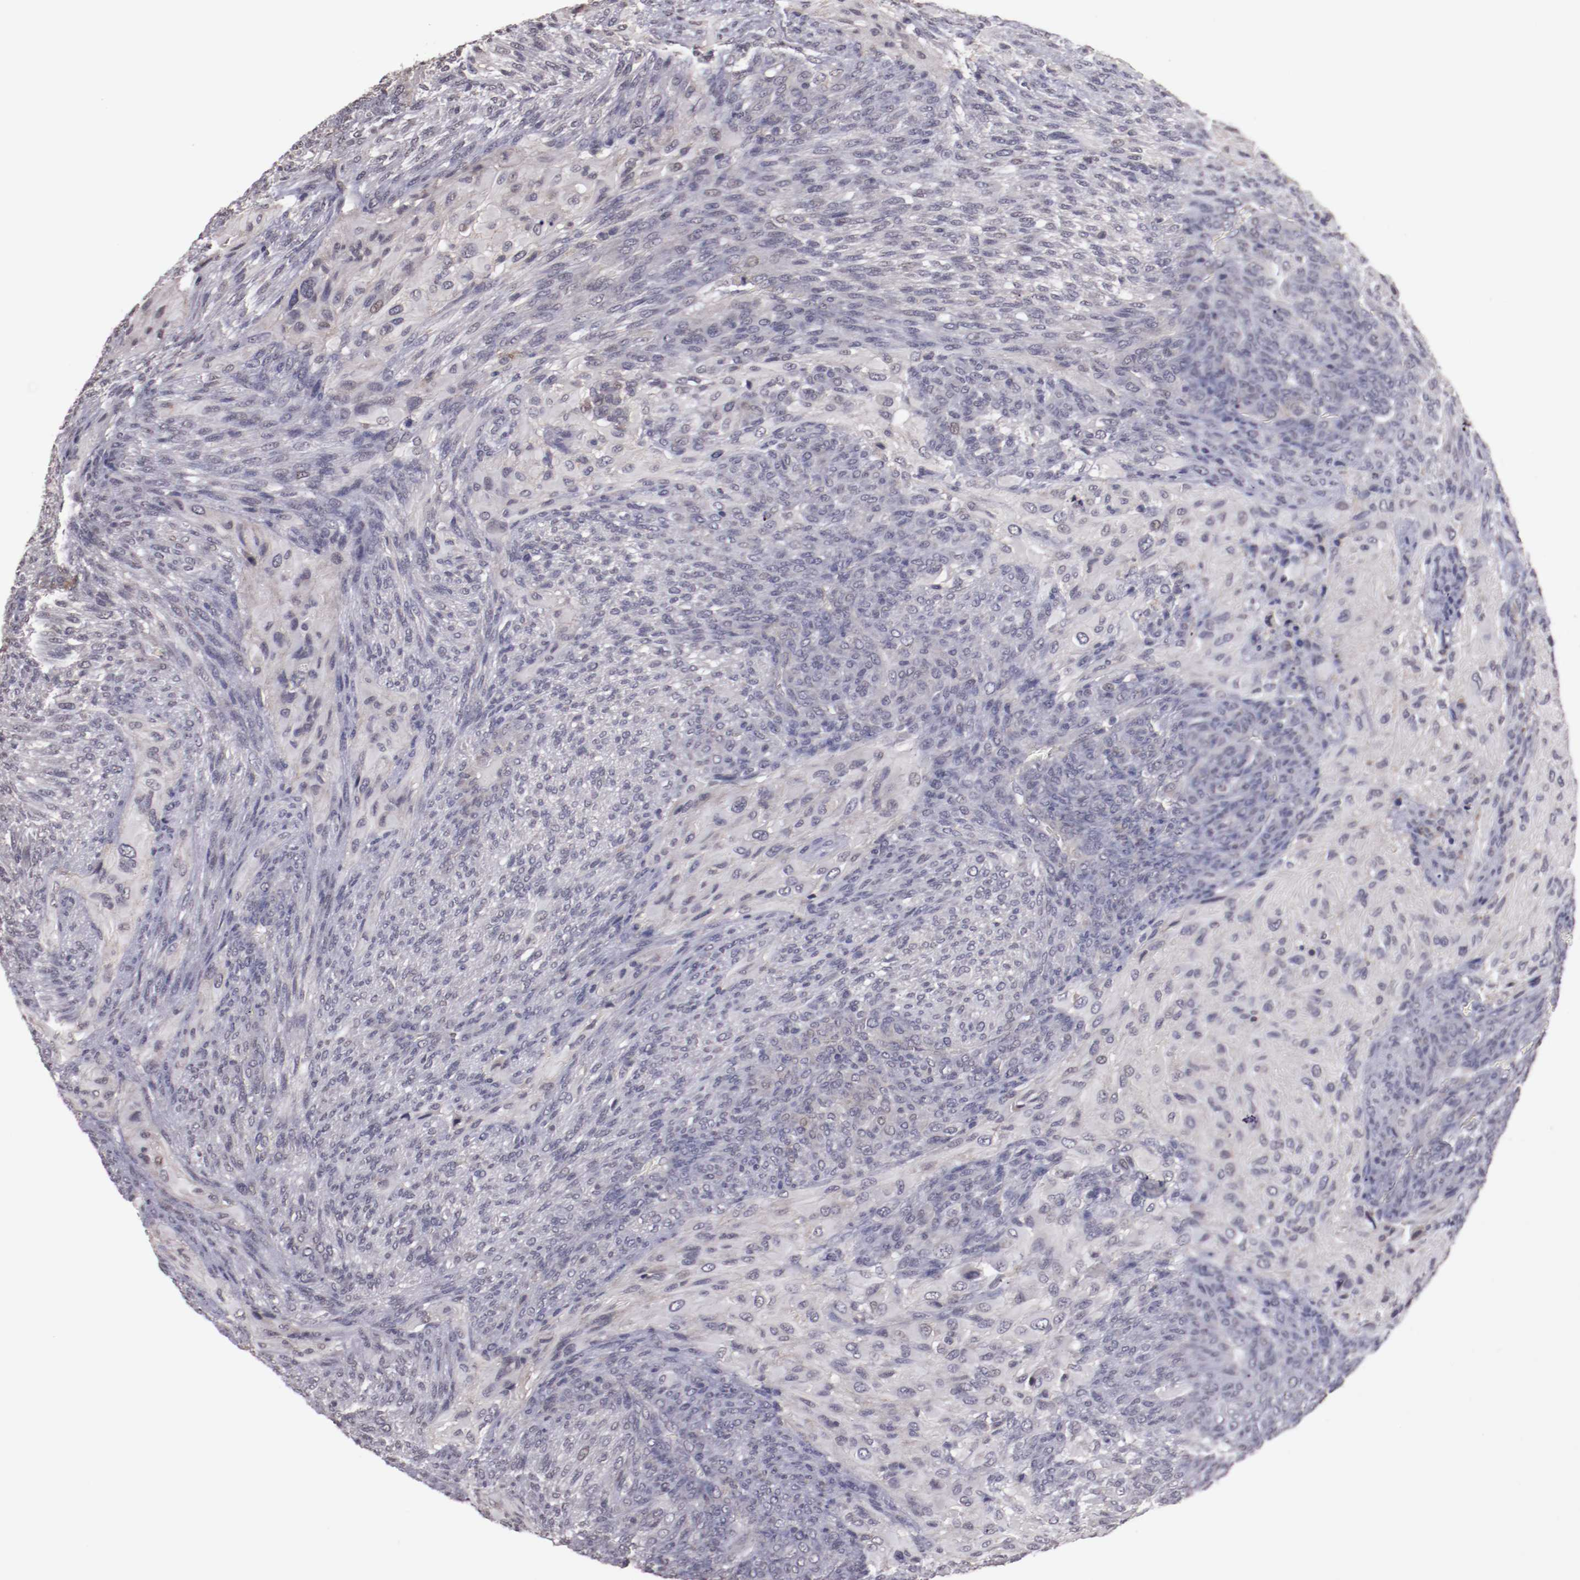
{"staining": {"intensity": "weak", "quantity": "<25%", "location": "cytoplasmic/membranous,nuclear"}, "tissue": "glioma", "cell_type": "Tumor cells", "image_type": "cancer", "snomed": [{"axis": "morphology", "description": "Glioma, malignant, High grade"}, {"axis": "topography", "description": "Cerebral cortex"}], "caption": "A high-resolution histopathology image shows immunohistochemistry staining of glioma, which reveals no significant staining in tumor cells.", "gene": "NRXN3", "patient": {"sex": "female", "age": 55}}